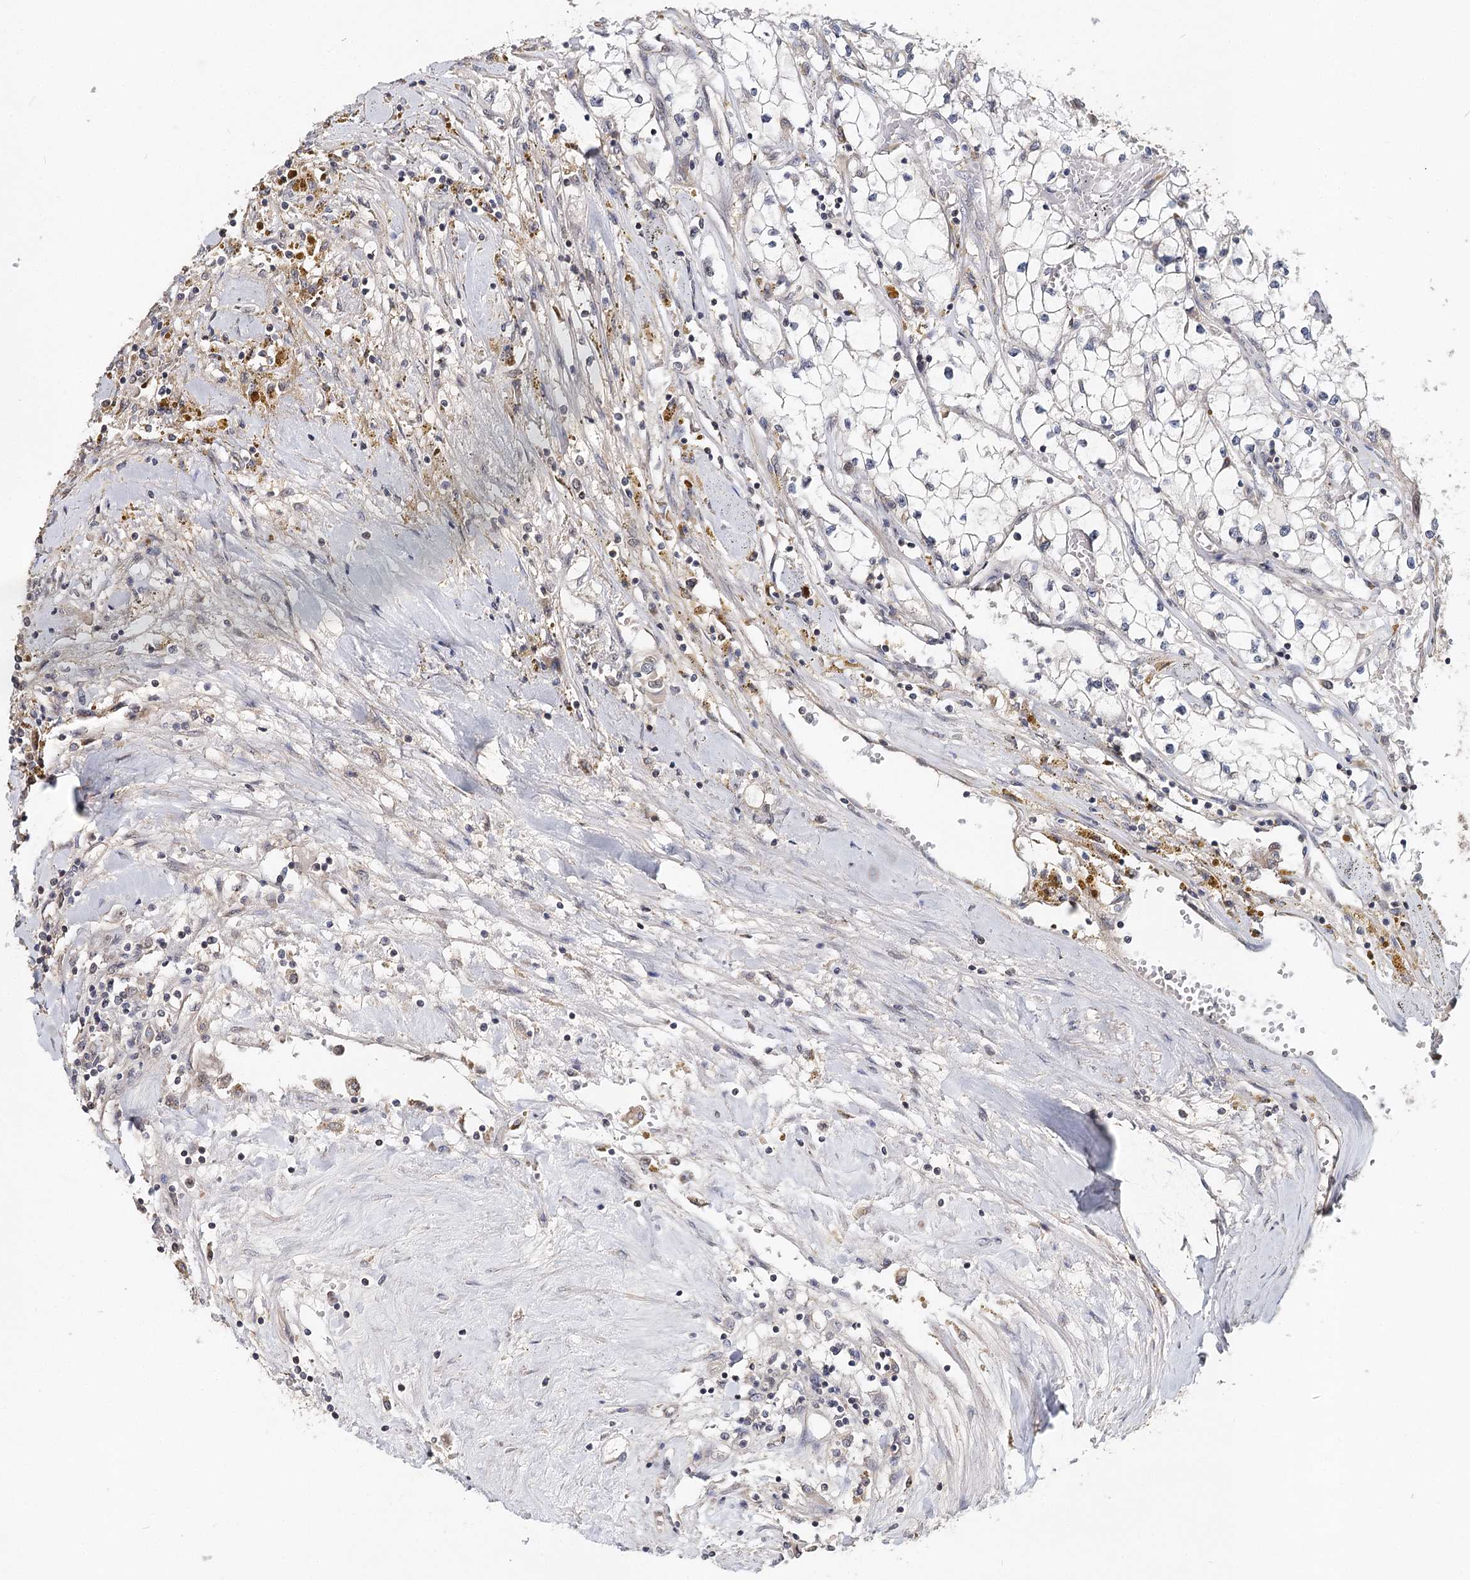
{"staining": {"intensity": "negative", "quantity": "none", "location": "none"}, "tissue": "renal cancer", "cell_type": "Tumor cells", "image_type": "cancer", "snomed": [{"axis": "morphology", "description": "Adenocarcinoma, NOS"}, {"axis": "topography", "description": "Kidney"}], "caption": "This is an immunohistochemistry micrograph of human renal cancer. There is no staining in tumor cells.", "gene": "NOPCHAP1", "patient": {"sex": "male", "age": 56}}